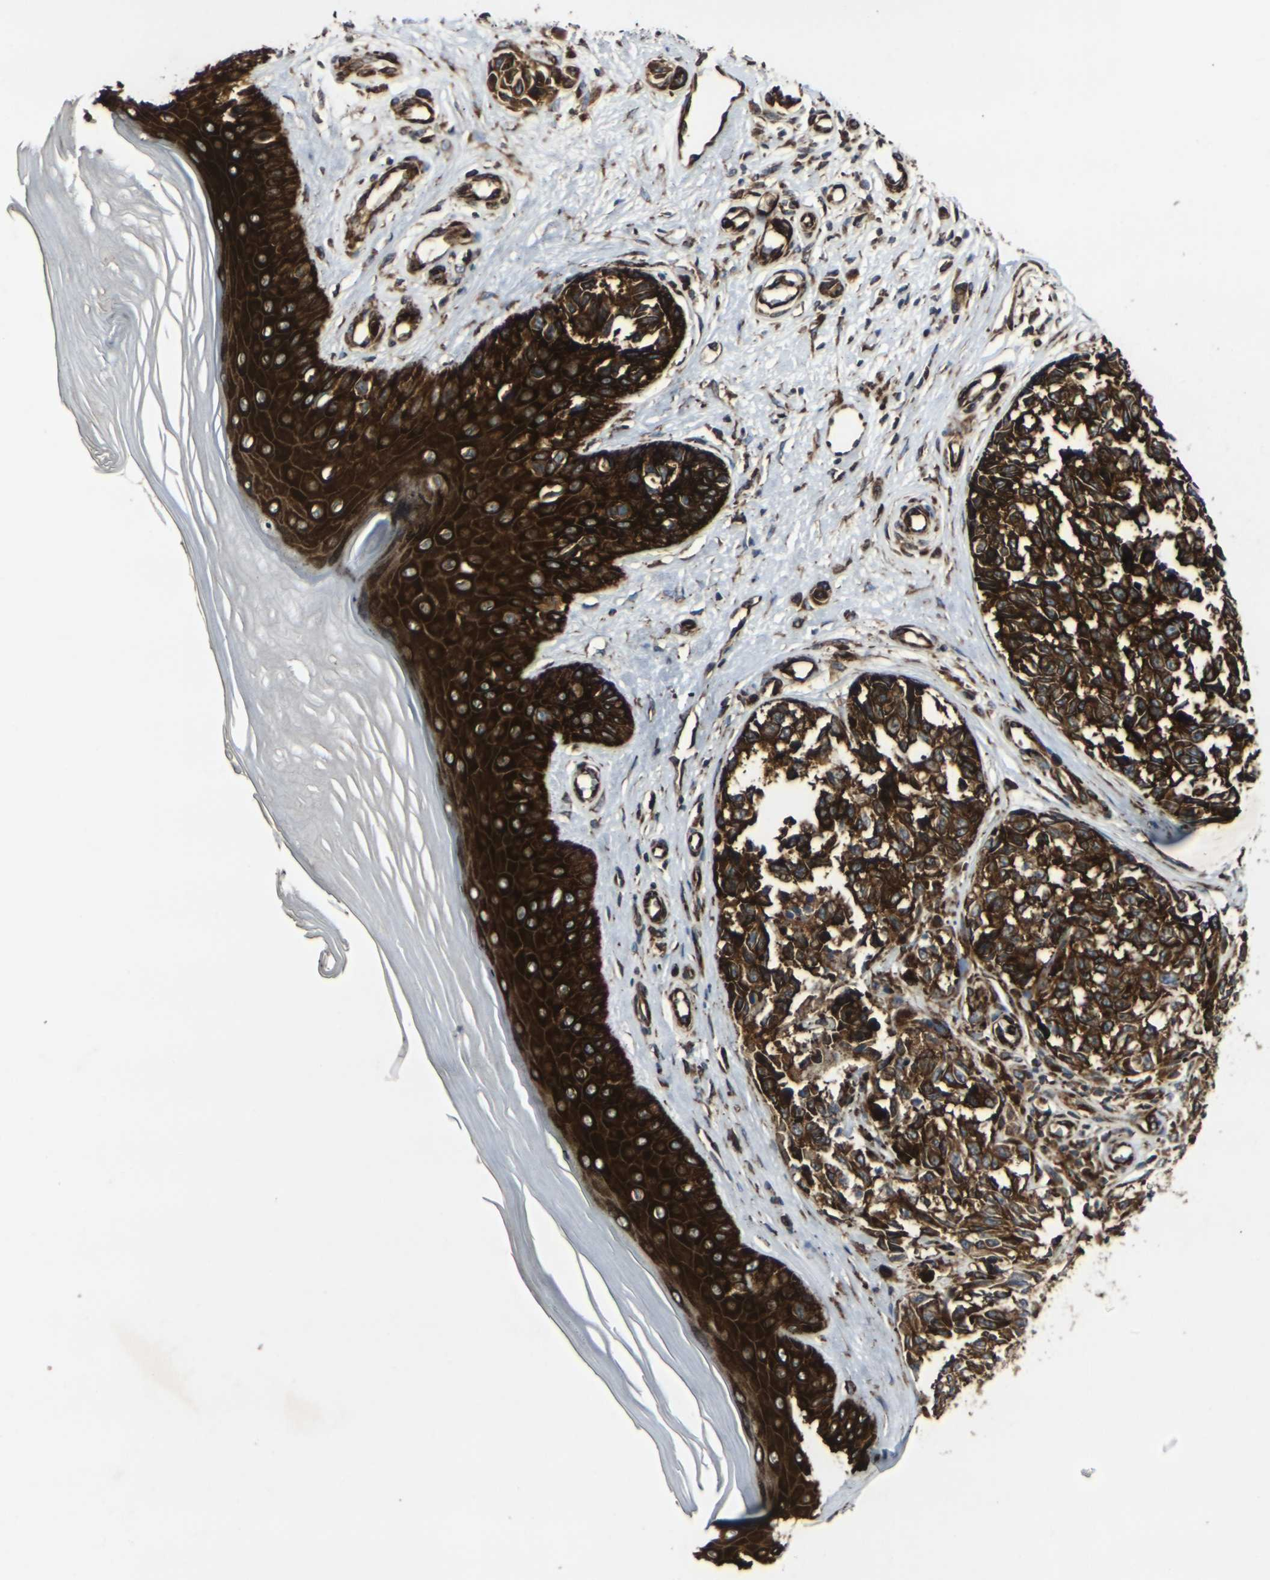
{"staining": {"intensity": "strong", "quantity": ">75%", "location": "cytoplasmic/membranous"}, "tissue": "melanoma", "cell_type": "Tumor cells", "image_type": "cancer", "snomed": [{"axis": "morphology", "description": "Malignant melanoma, NOS"}, {"axis": "topography", "description": "Skin"}], "caption": "IHC of melanoma demonstrates high levels of strong cytoplasmic/membranous positivity in approximately >75% of tumor cells.", "gene": "MARCHF2", "patient": {"sex": "female", "age": 64}}